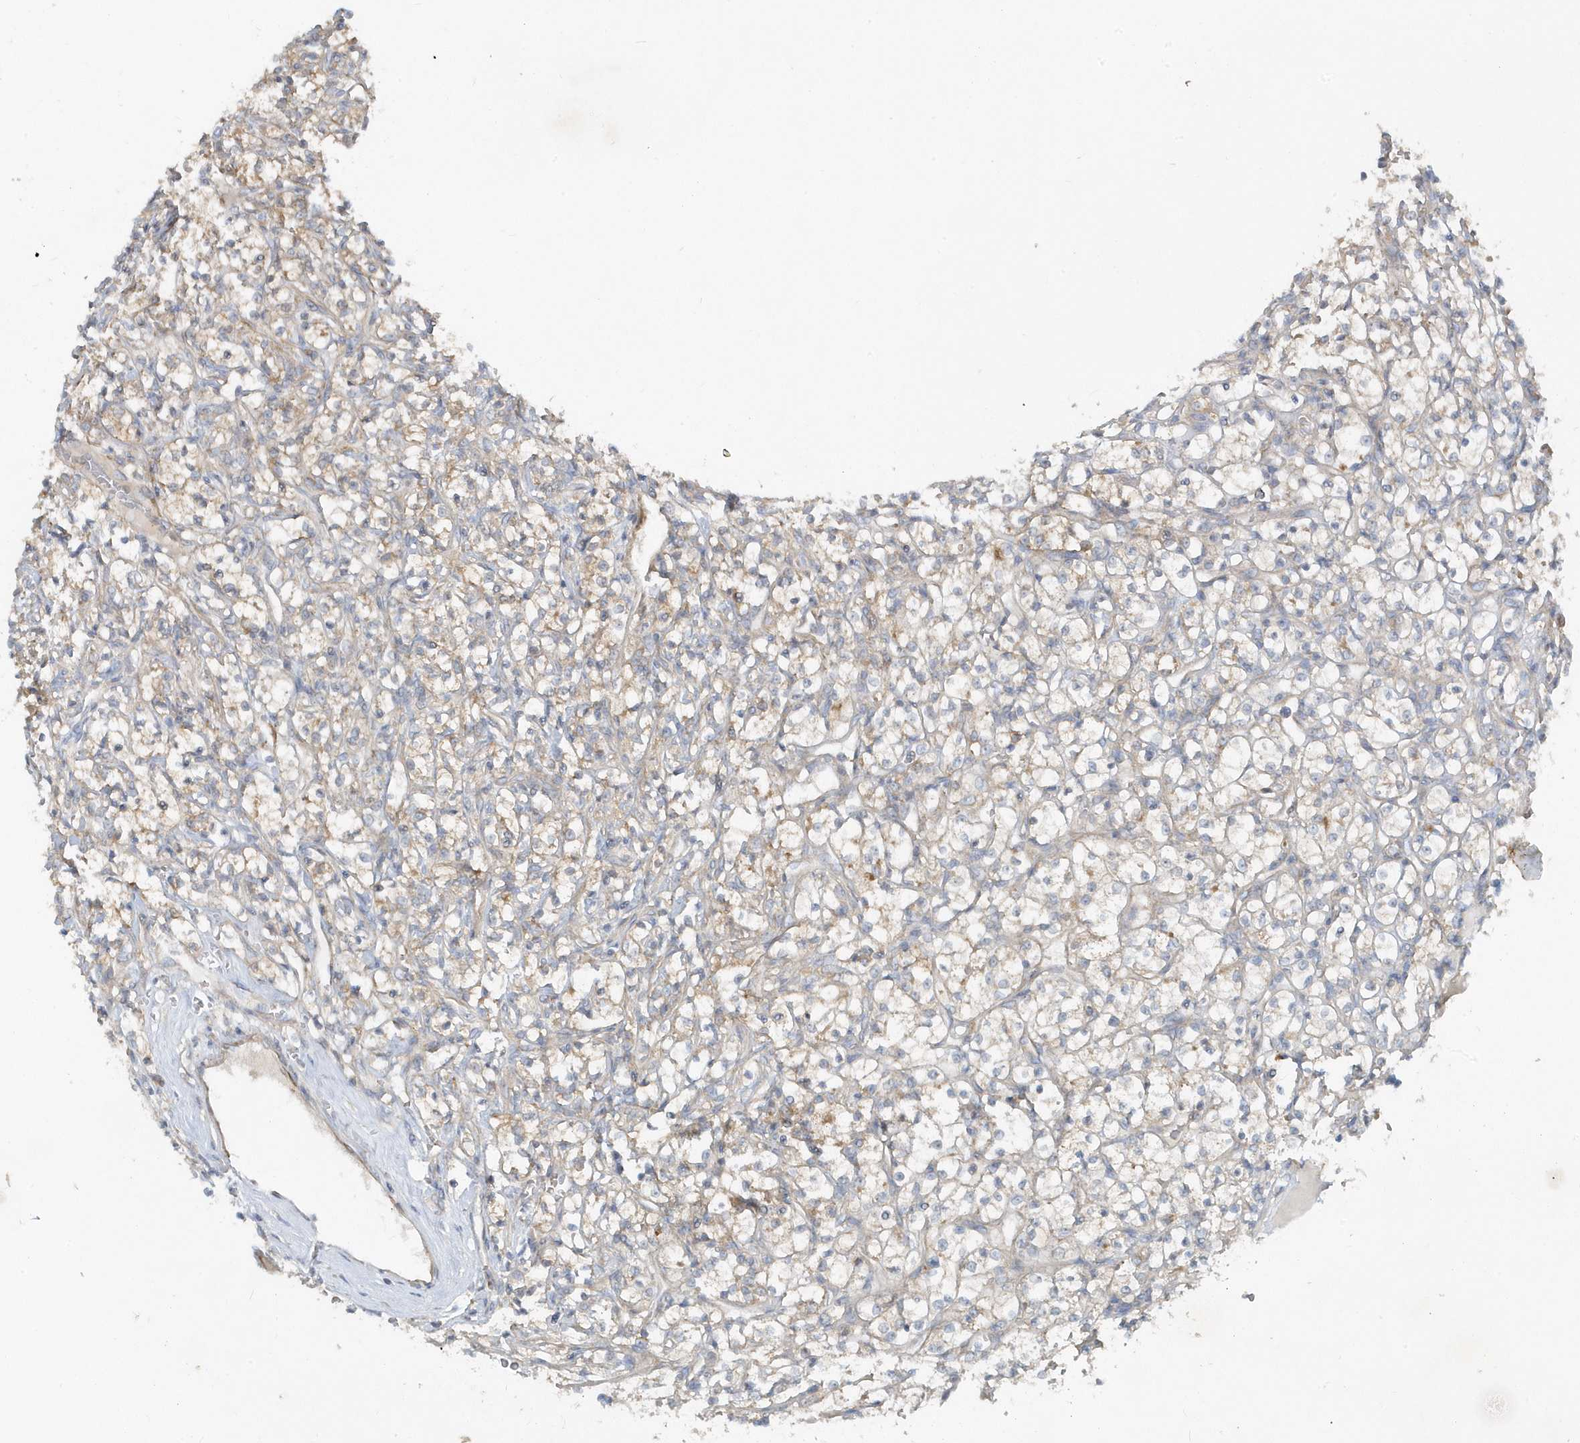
{"staining": {"intensity": "weak", "quantity": "25%-75%", "location": "cytoplasmic/membranous"}, "tissue": "renal cancer", "cell_type": "Tumor cells", "image_type": "cancer", "snomed": [{"axis": "morphology", "description": "Adenocarcinoma, NOS"}, {"axis": "topography", "description": "Kidney"}], "caption": "IHC histopathology image of neoplastic tissue: renal cancer stained using IHC demonstrates low levels of weak protein expression localized specifically in the cytoplasmic/membranous of tumor cells, appearing as a cytoplasmic/membranous brown color.", "gene": "LEXM", "patient": {"sex": "female", "age": 69}}